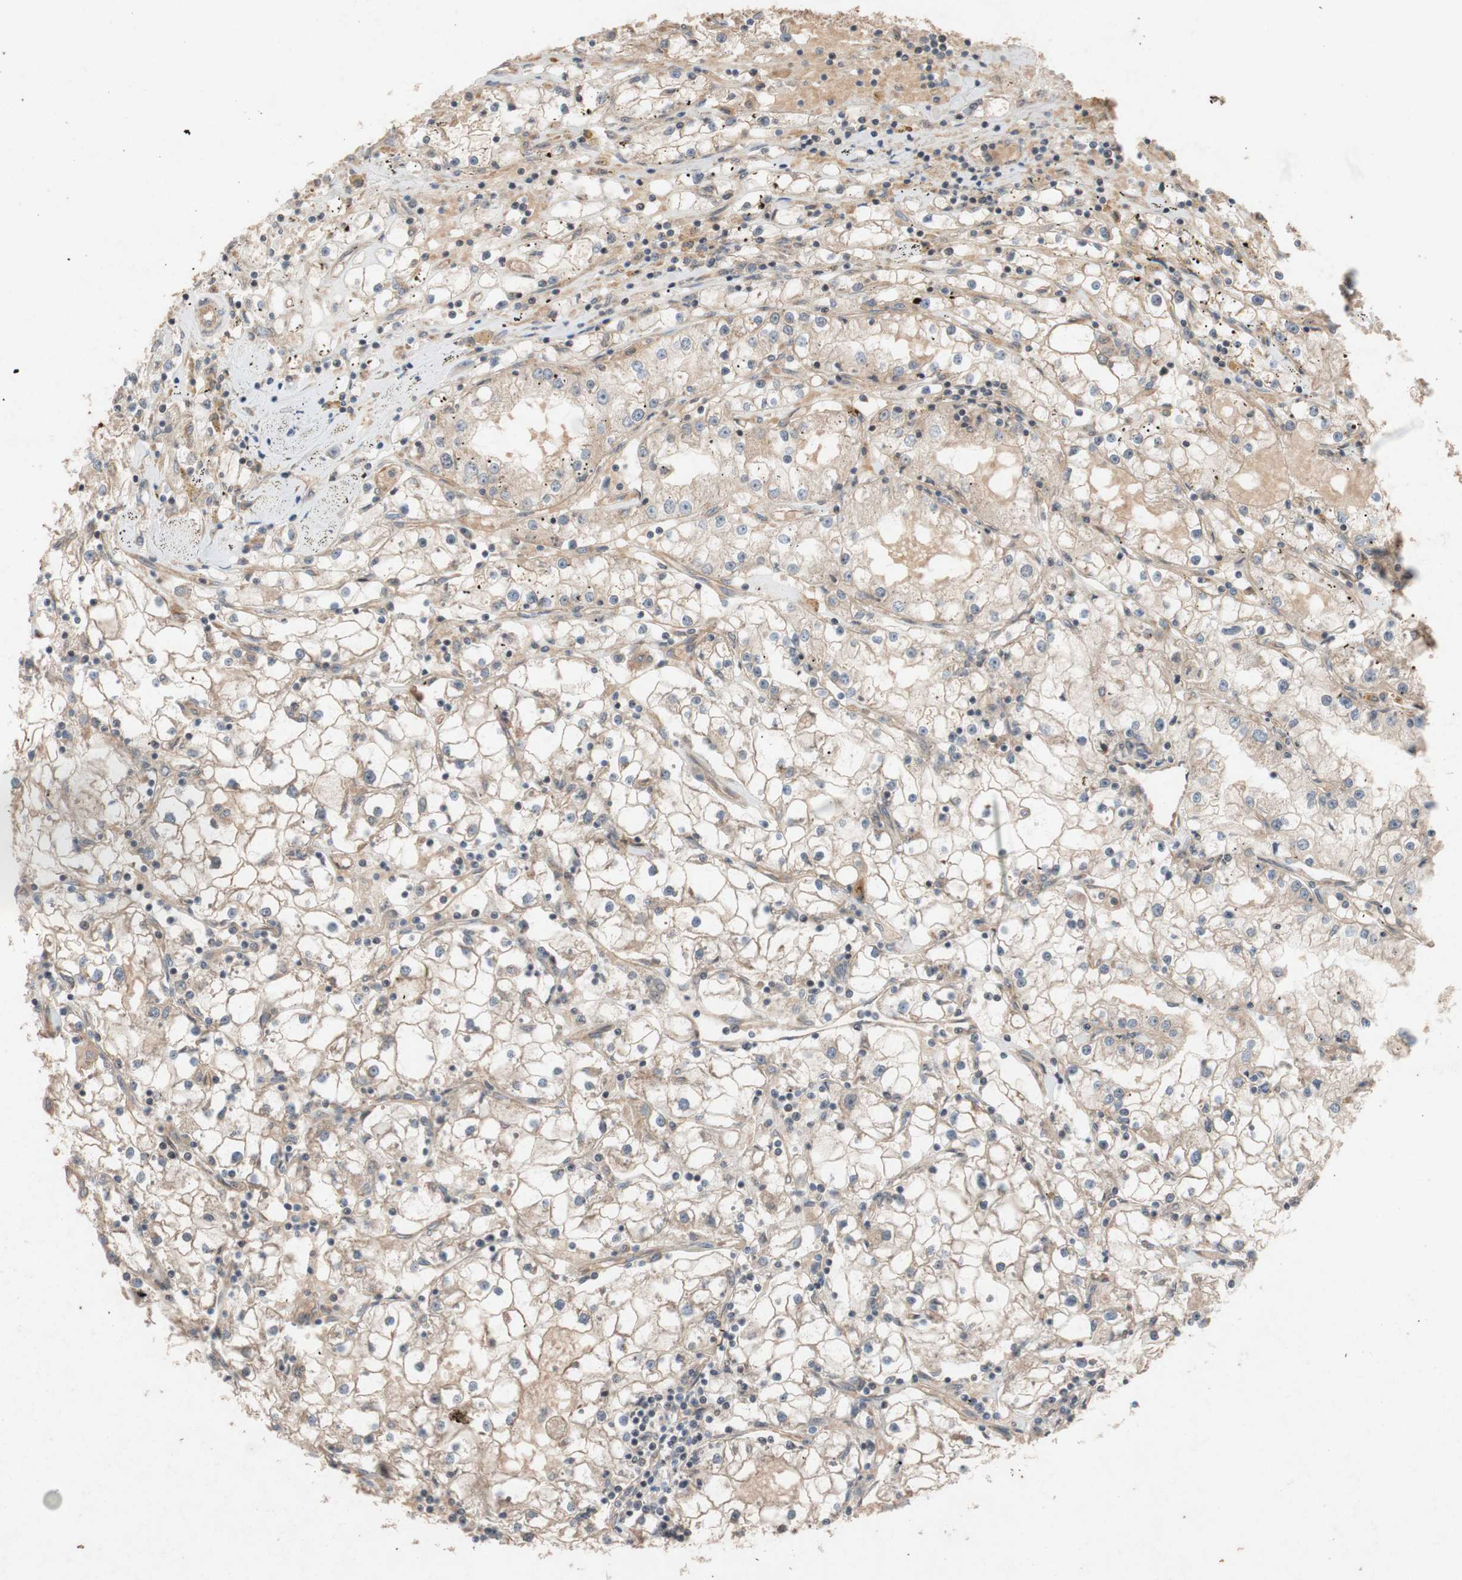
{"staining": {"intensity": "weak", "quantity": ">75%", "location": "cytoplasmic/membranous"}, "tissue": "renal cancer", "cell_type": "Tumor cells", "image_type": "cancer", "snomed": [{"axis": "morphology", "description": "Adenocarcinoma, NOS"}, {"axis": "topography", "description": "Kidney"}], "caption": "The micrograph exhibits a brown stain indicating the presence of a protein in the cytoplasmic/membranous of tumor cells in renal cancer (adenocarcinoma). The protein of interest is stained brown, and the nuclei are stained in blue (DAB (3,3'-diaminobenzidine) IHC with brightfield microscopy, high magnification).", "gene": "TST", "patient": {"sex": "male", "age": 56}}